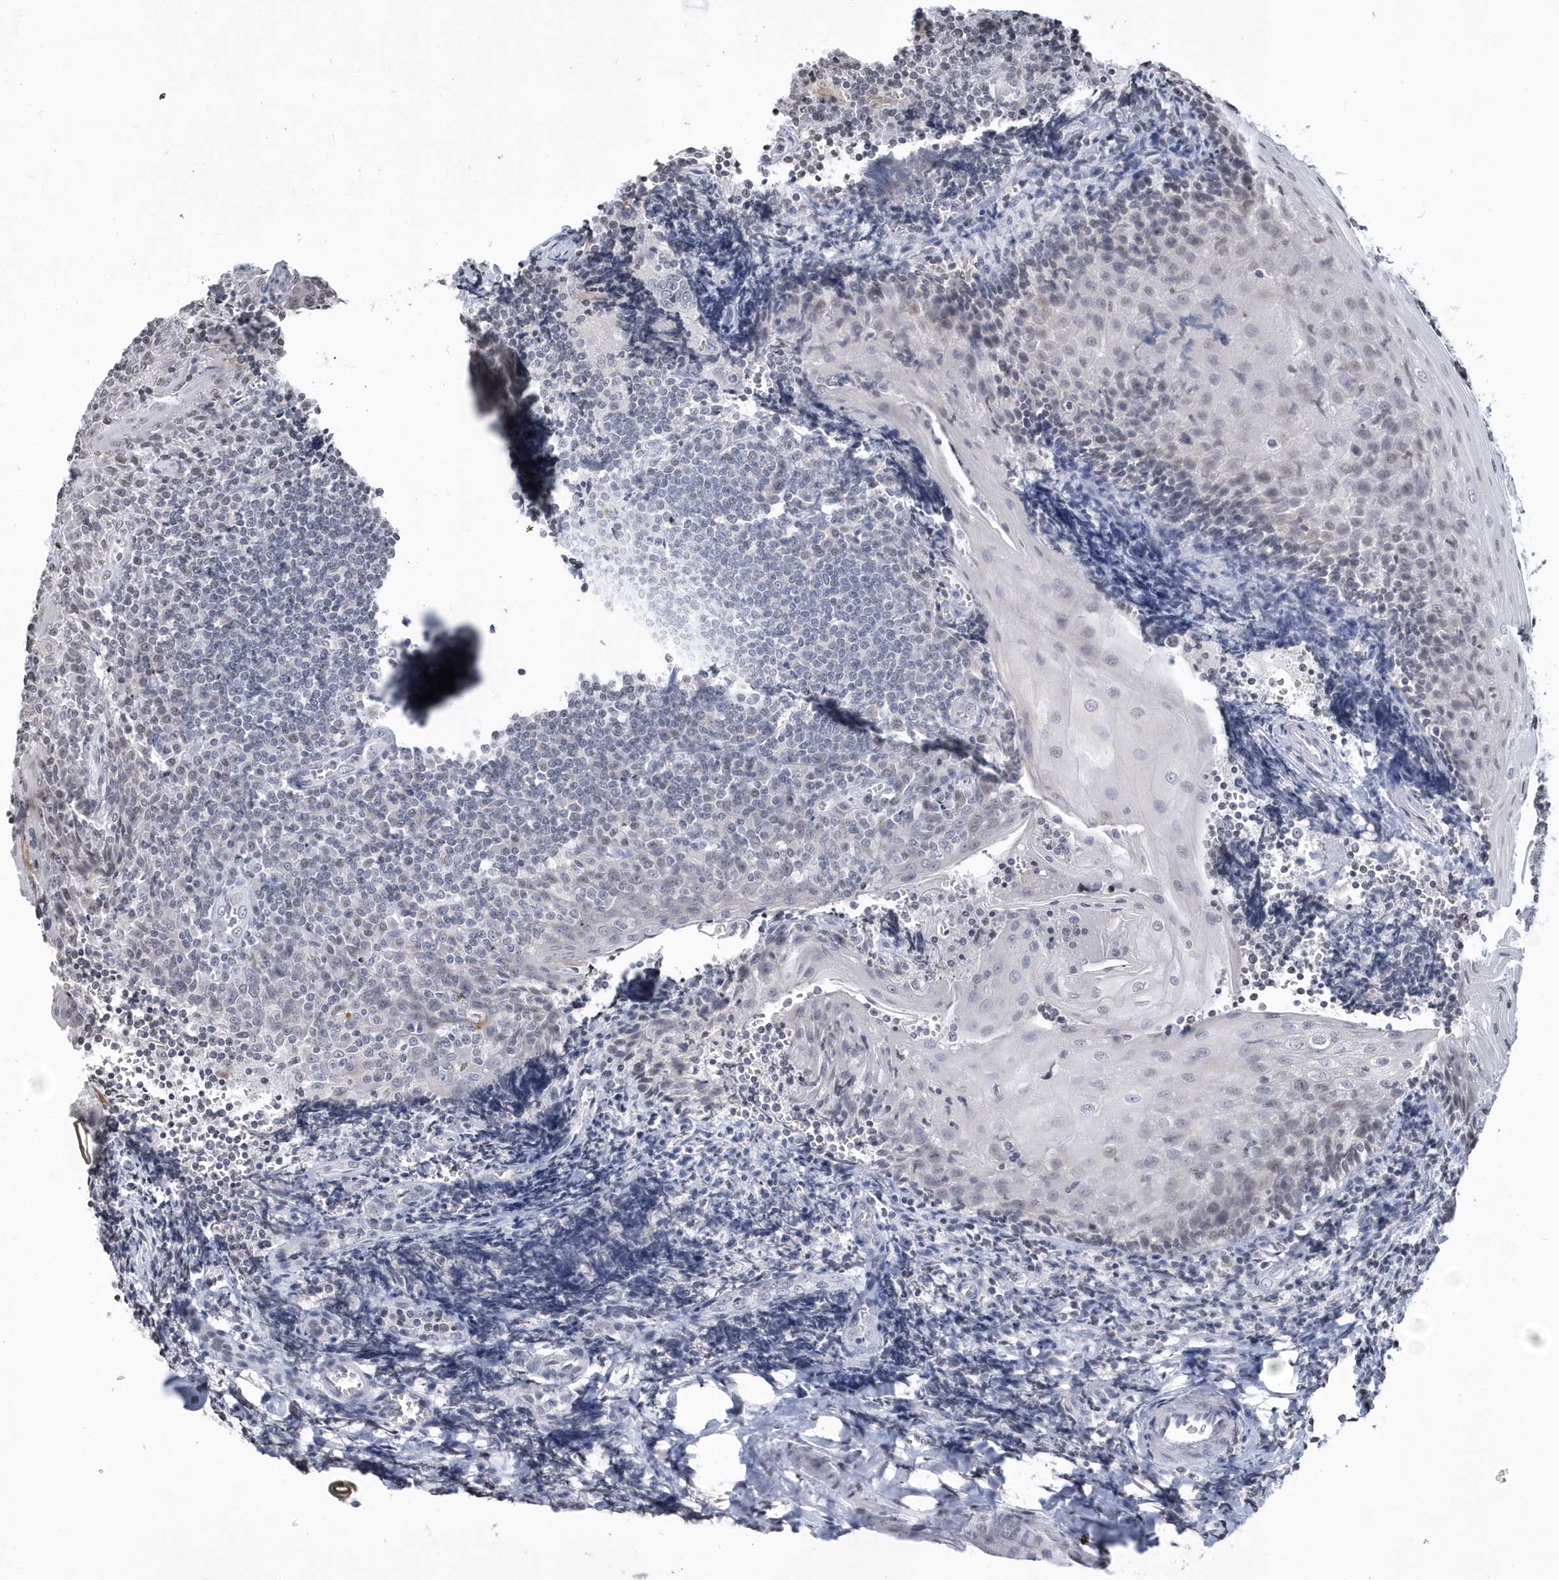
{"staining": {"intensity": "negative", "quantity": "none", "location": "none"}, "tissue": "tonsil", "cell_type": "Germinal center cells", "image_type": "normal", "snomed": [{"axis": "morphology", "description": "Normal tissue, NOS"}, {"axis": "topography", "description": "Tonsil"}], "caption": "Immunohistochemistry of benign tonsil shows no staining in germinal center cells. (IHC, brightfield microscopy, high magnification).", "gene": "VWA5B2", "patient": {"sex": "male", "age": 27}}